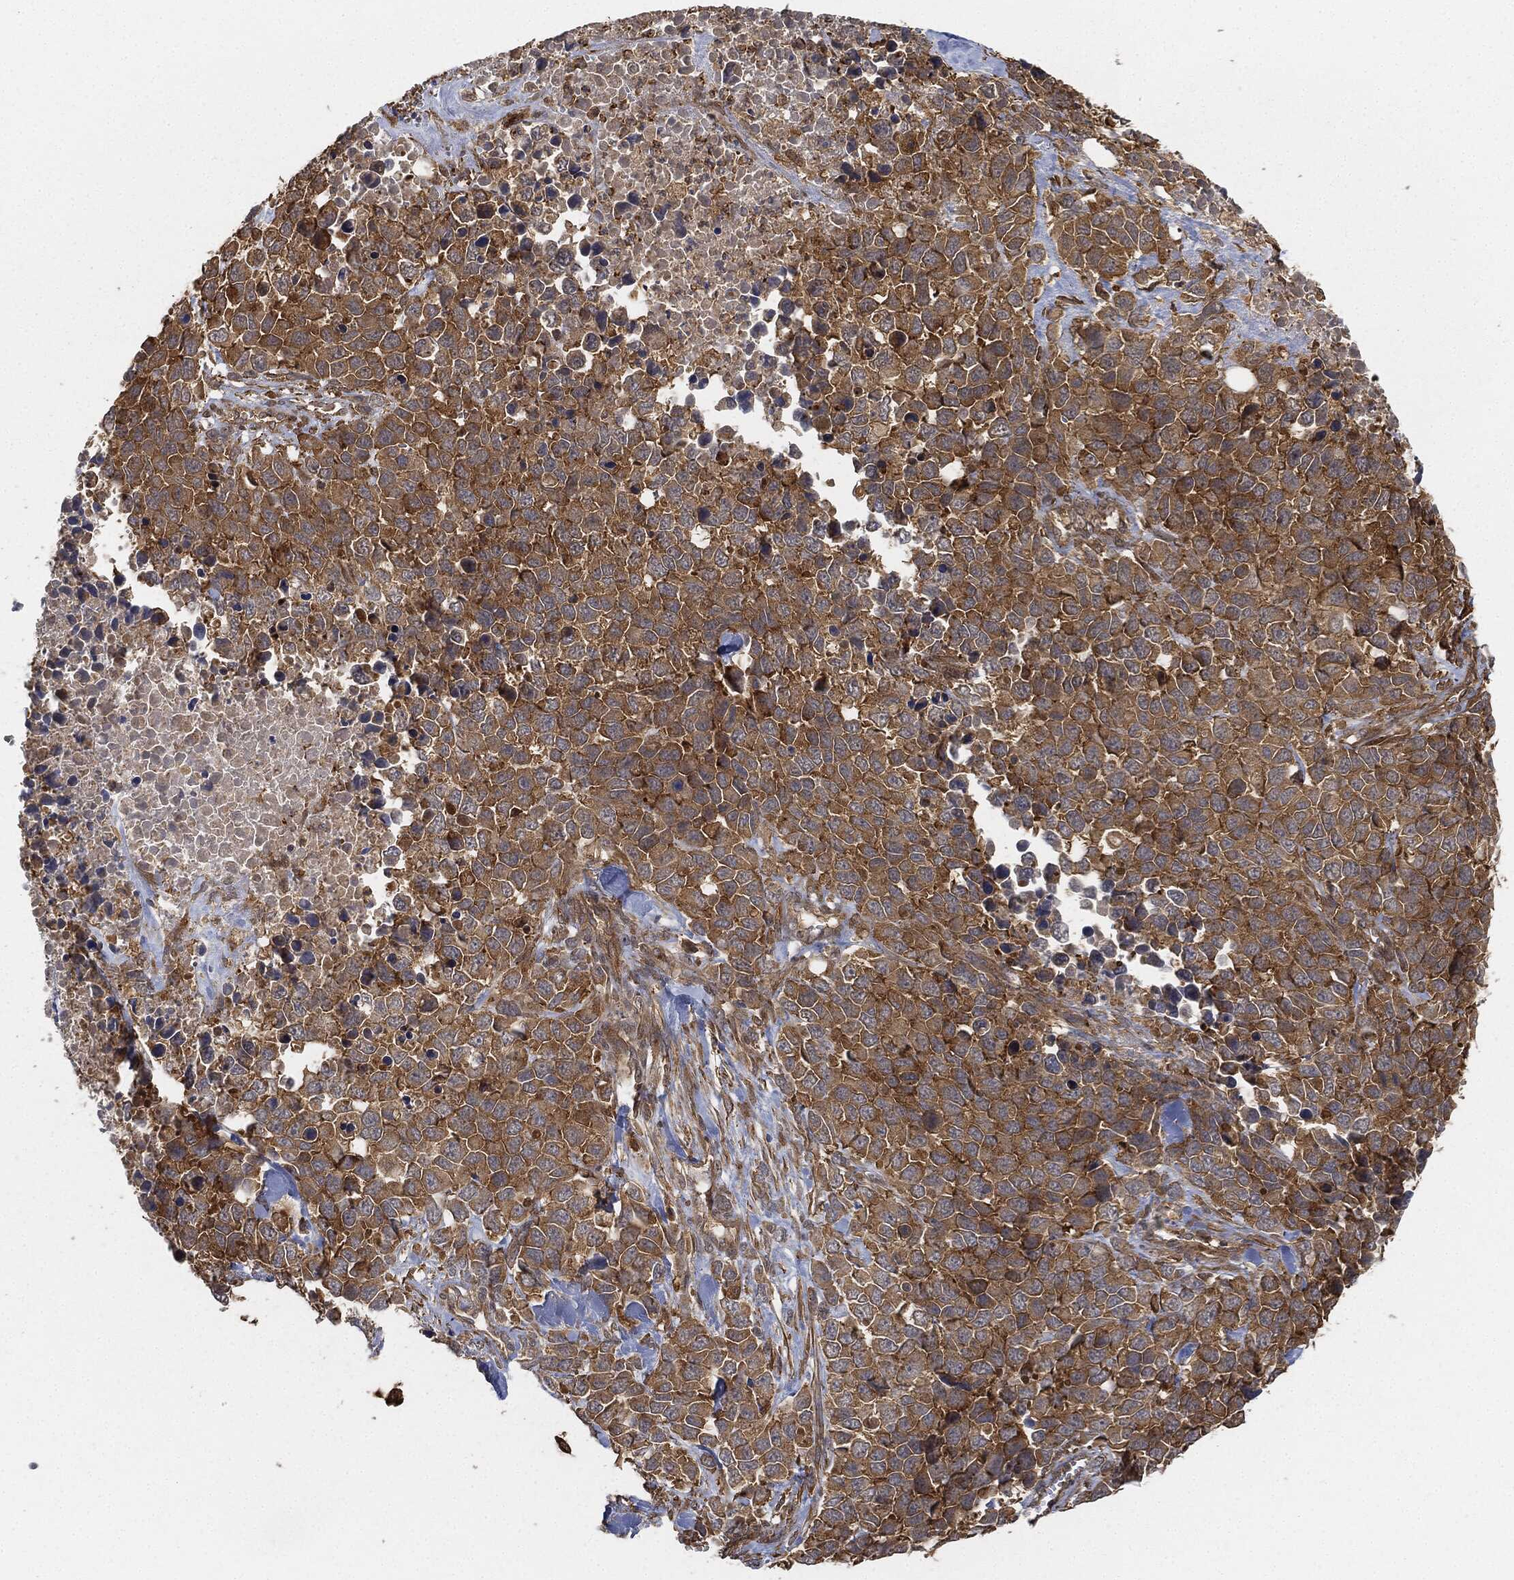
{"staining": {"intensity": "strong", "quantity": "25%-75%", "location": "cytoplasmic/membranous"}, "tissue": "melanoma", "cell_type": "Tumor cells", "image_type": "cancer", "snomed": [{"axis": "morphology", "description": "Malignant melanoma, Metastatic site"}, {"axis": "topography", "description": "Skin"}], "caption": "A high-resolution photomicrograph shows immunohistochemistry (IHC) staining of melanoma, which shows strong cytoplasmic/membranous expression in approximately 25%-75% of tumor cells. (brown staining indicates protein expression, while blue staining denotes nuclei).", "gene": "TPT1", "patient": {"sex": "male", "age": 84}}